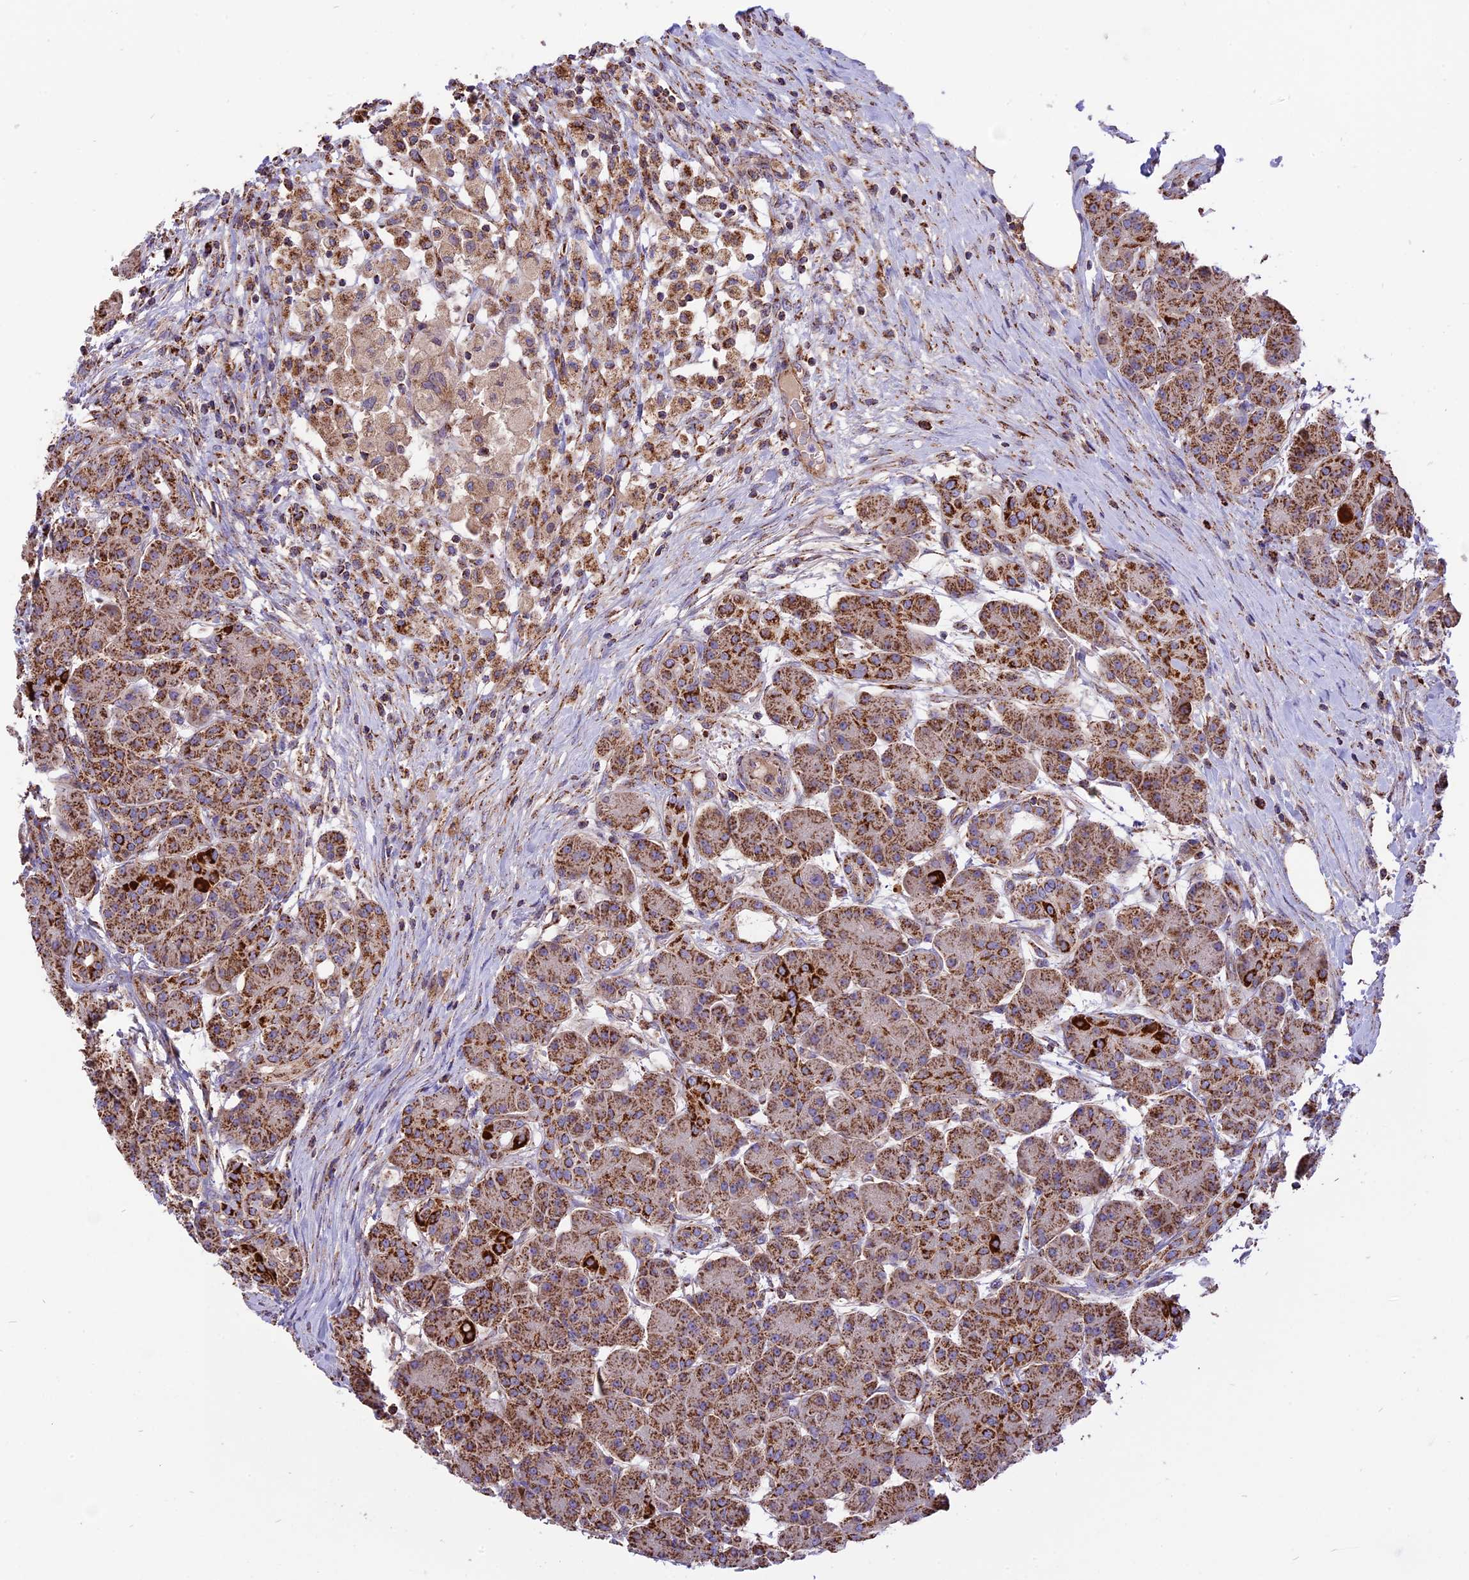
{"staining": {"intensity": "strong", "quantity": ">75%", "location": "cytoplasmic/membranous"}, "tissue": "pancreas", "cell_type": "Exocrine glandular cells", "image_type": "normal", "snomed": [{"axis": "morphology", "description": "Normal tissue, NOS"}, {"axis": "topography", "description": "Pancreas"}], "caption": "Pancreas stained for a protein (brown) demonstrates strong cytoplasmic/membranous positive expression in approximately >75% of exocrine glandular cells.", "gene": "TTC4", "patient": {"sex": "male", "age": 63}}